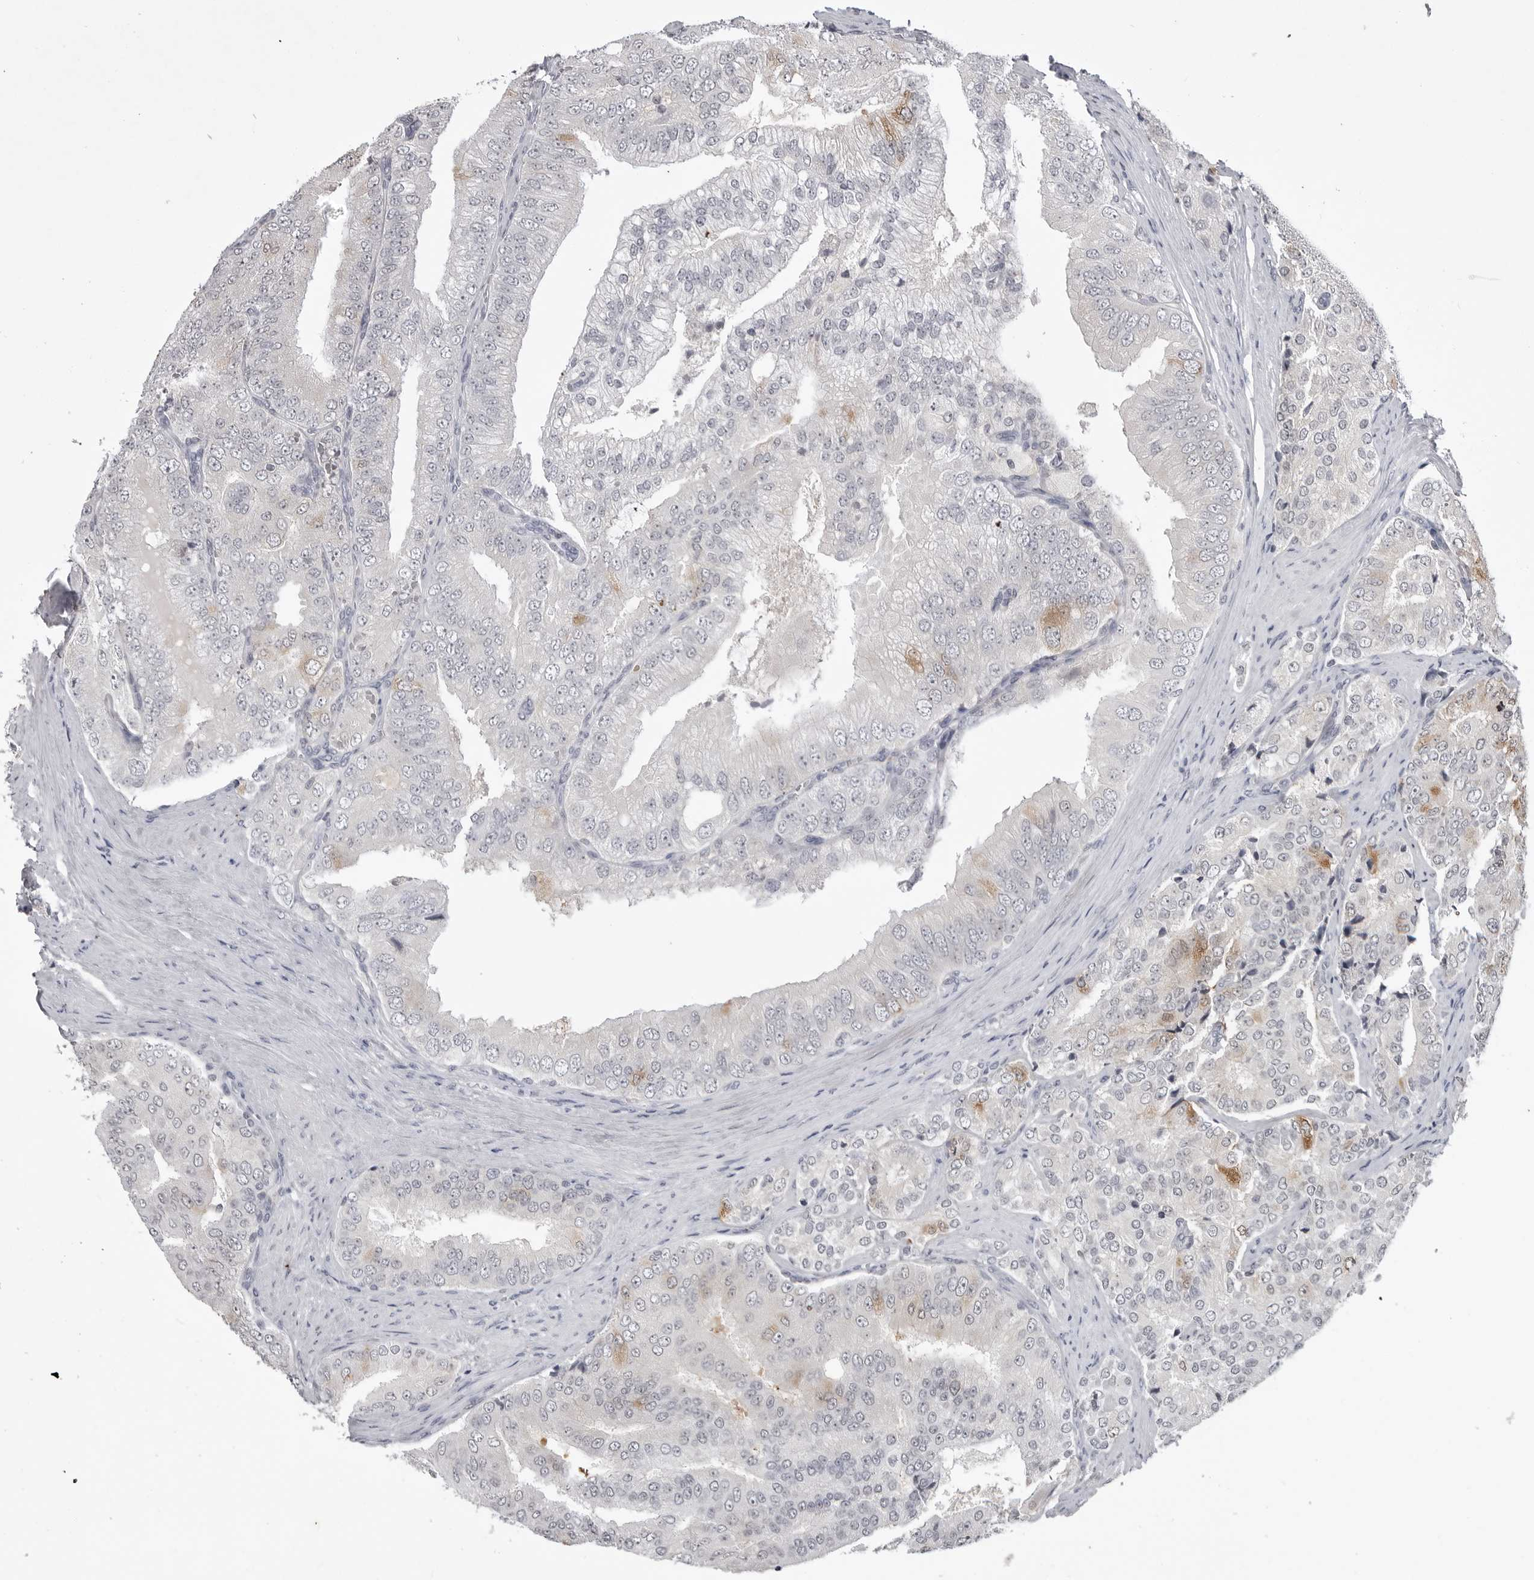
{"staining": {"intensity": "moderate", "quantity": "<25%", "location": "cytoplasmic/membranous"}, "tissue": "prostate cancer", "cell_type": "Tumor cells", "image_type": "cancer", "snomed": [{"axis": "morphology", "description": "Adenocarcinoma, High grade"}, {"axis": "topography", "description": "Prostate"}], "caption": "IHC of human adenocarcinoma (high-grade) (prostate) displays low levels of moderate cytoplasmic/membranous positivity in approximately <25% of tumor cells.", "gene": "RRM1", "patient": {"sex": "male", "age": 58}}